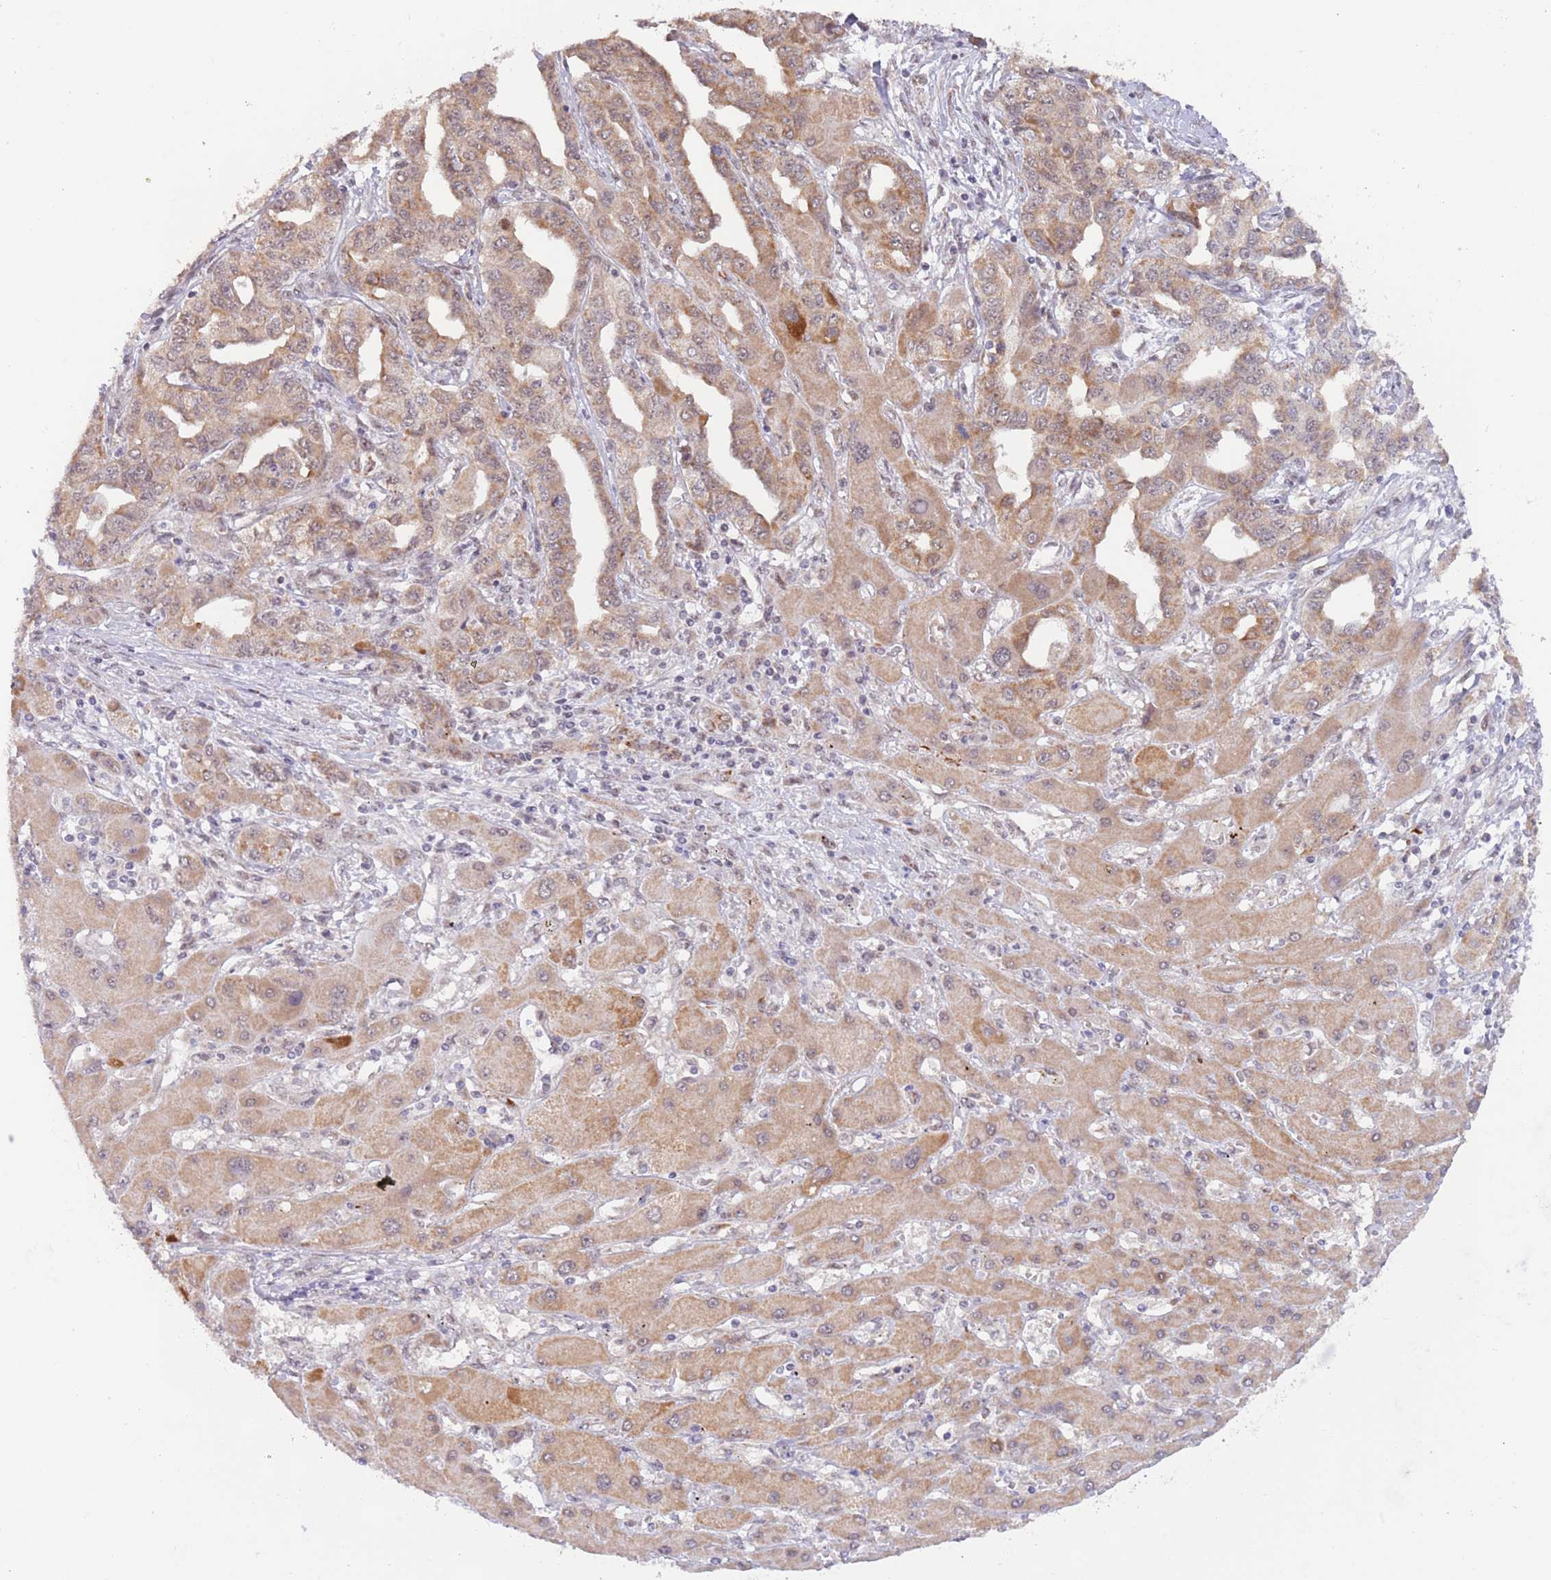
{"staining": {"intensity": "moderate", "quantity": ">75%", "location": "cytoplasmic/membranous"}, "tissue": "liver cancer", "cell_type": "Tumor cells", "image_type": "cancer", "snomed": [{"axis": "morphology", "description": "Cholangiocarcinoma"}, {"axis": "topography", "description": "Liver"}], "caption": "A brown stain highlights moderate cytoplasmic/membranous staining of a protein in liver cholangiocarcinoma tumor cells.", "gene": "UQCC3", "patient": {"sex": "male", "age": 59}}